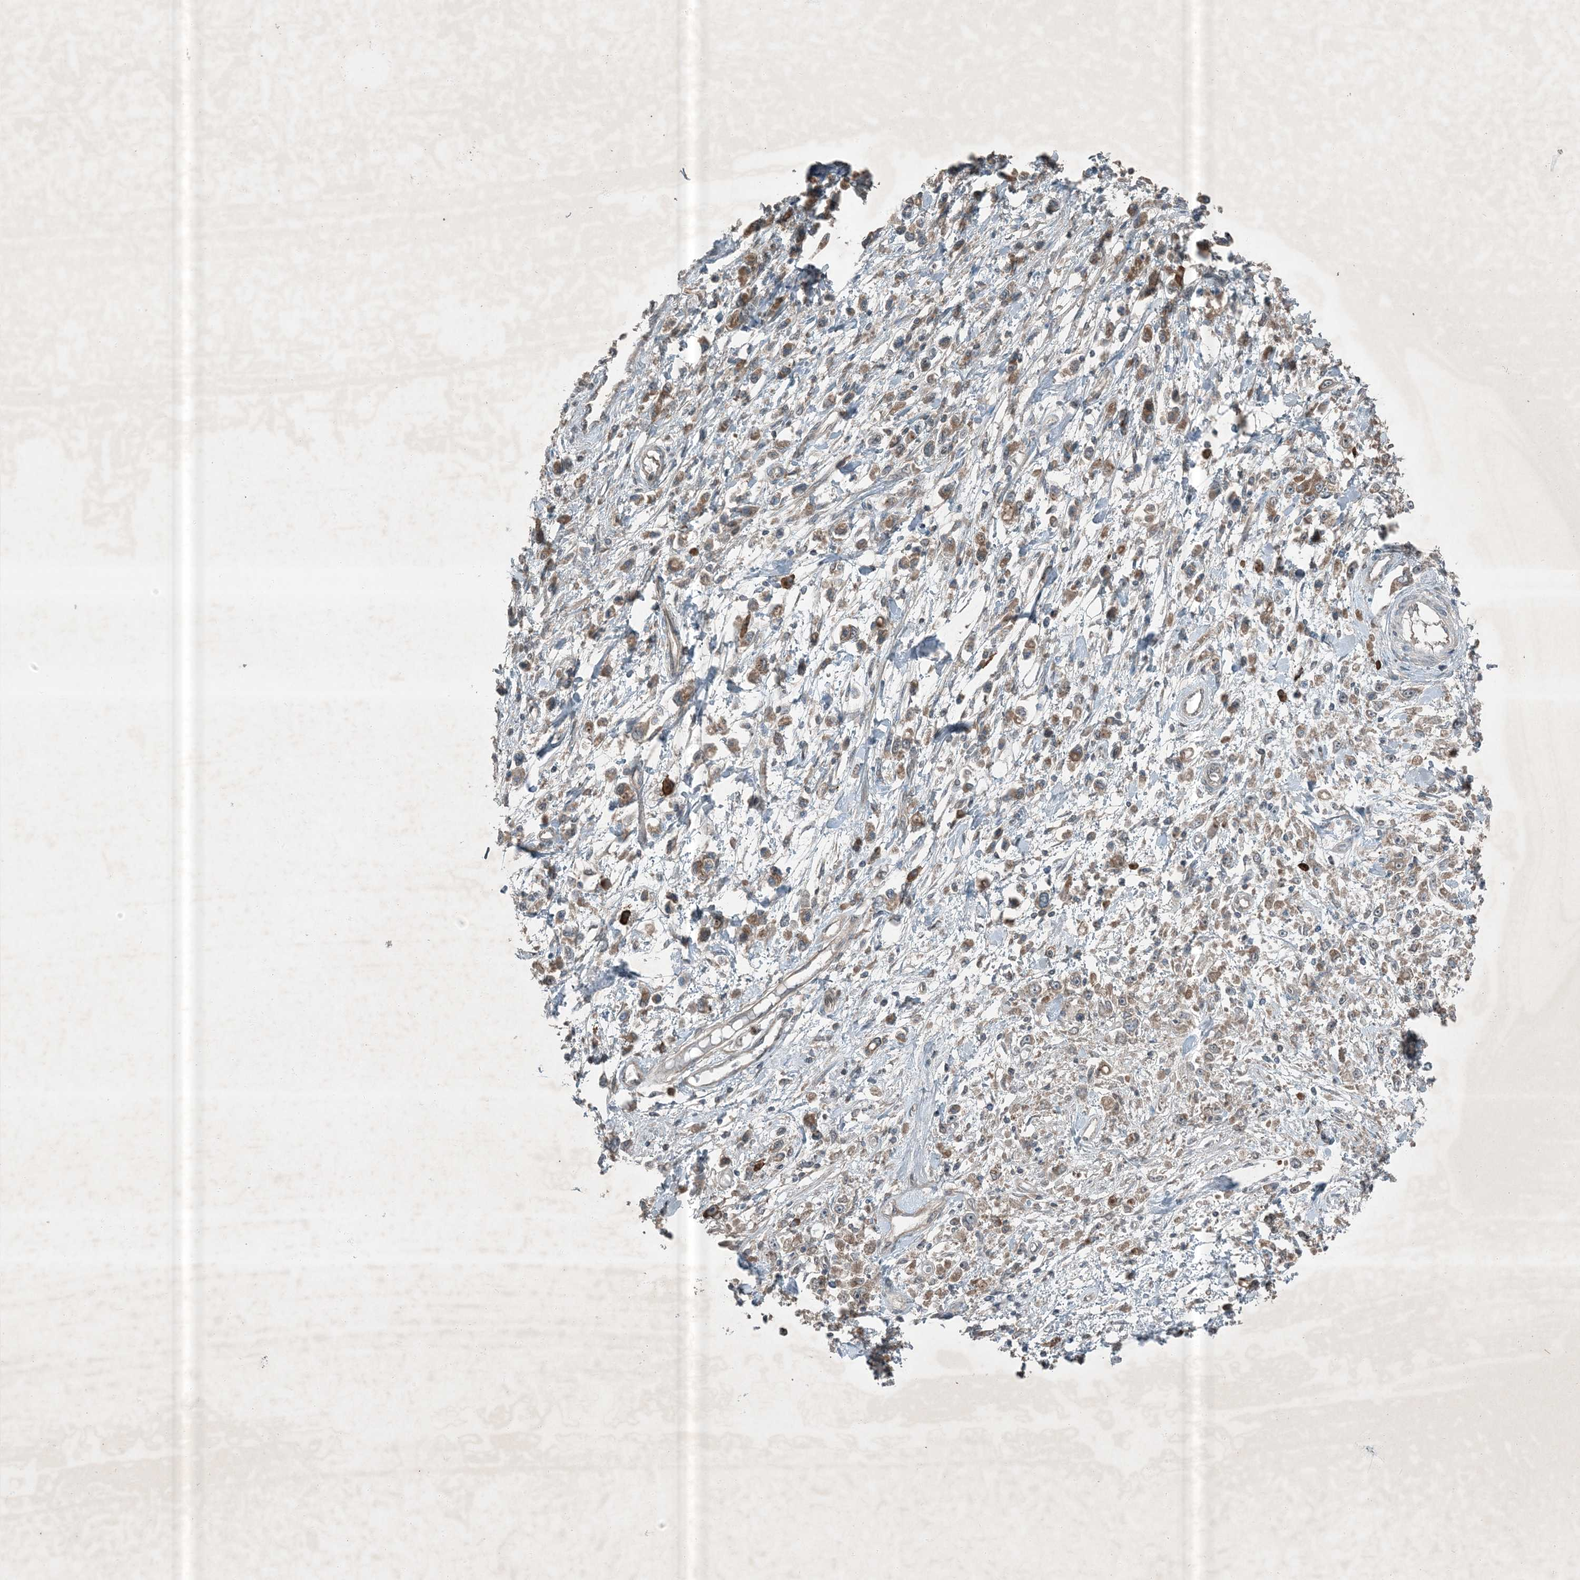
{"staining": {"intensity": "moderate", "quantity": ">75%", "location": "cytoplasmic/membranous"}, "tissue": "stomach cancer", "cell_type": "Tumor cells", "image_type": "cancer", "snomed": [{"axis": "morphology", "description": "Adenocarcinoma, NOS"}, {"axis": "topography", "description": "Stomach"}], "caption": "There is medium levels of moderate cytoplasmic/membranous staining in tumor cells of stomach cancer (adenocarcinoma), as demonstrated by immunohistochemical staining (brown color).", "gene": "MDN1", "patient": {"sex": "female", "age": 59}}